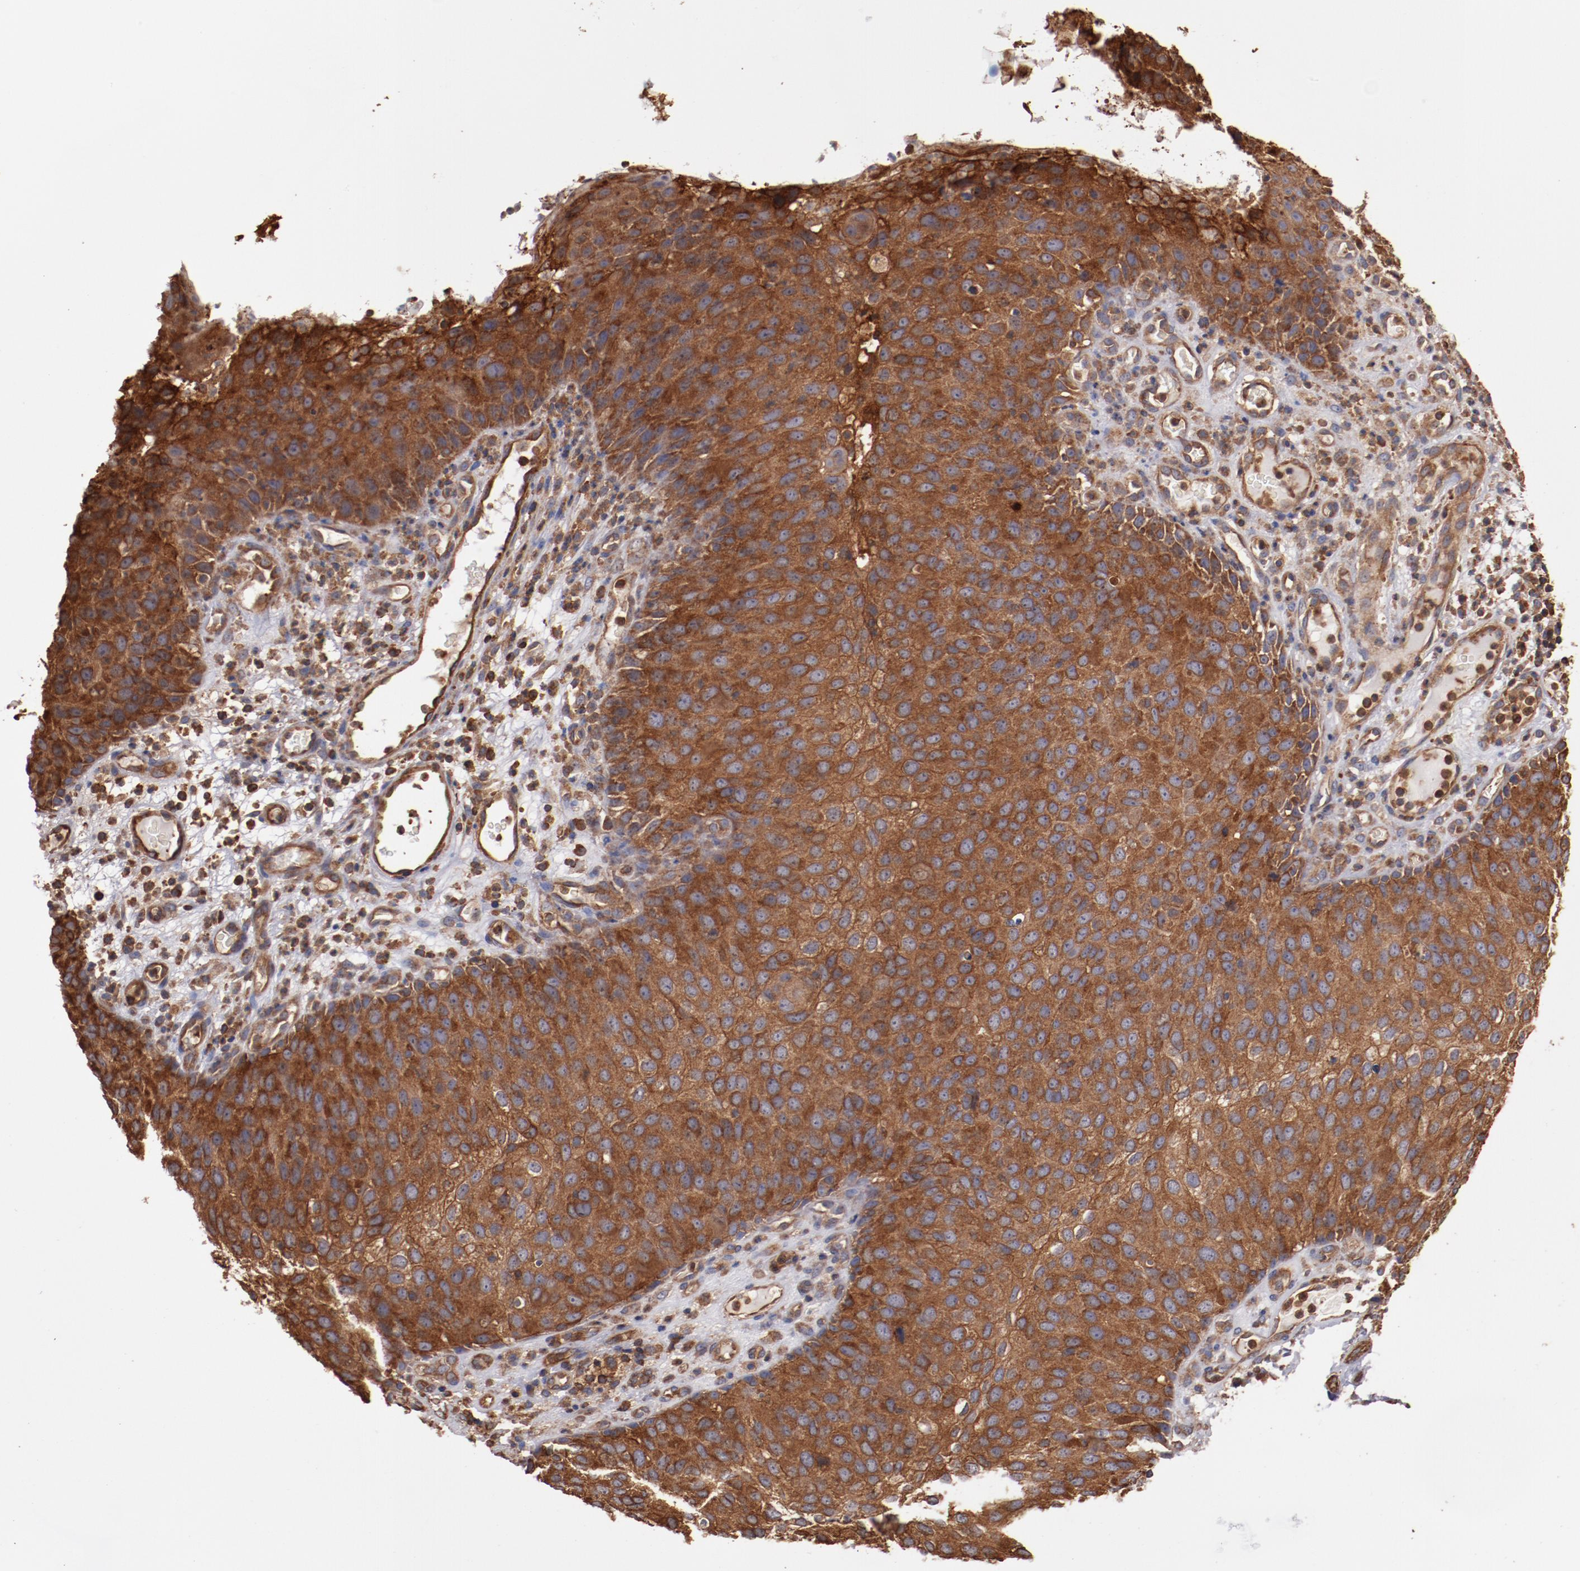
{"staining": {"intensity": "strong", "quantity": ">75%", "location": "cytoplasmic/membranous"}, "tissue": "skin cancer", "cell_type": "Tumor cells", "image_type": "cancer", "snomed": [{"axis": "morphology", "description": "Squamous cell carcinoma, NOS"}, {"axis": "topography", "description": "Skin"}], "caption": "Skin squamous cell carcinoma stained with DAB immunohistochemistry (IHC) reveals high levels of strong cytoplasmic/membranous positivity in approximately >75% of tumor cells.", "gene": "TMOD3", "patient": {"sex": "male", "age": 87}}